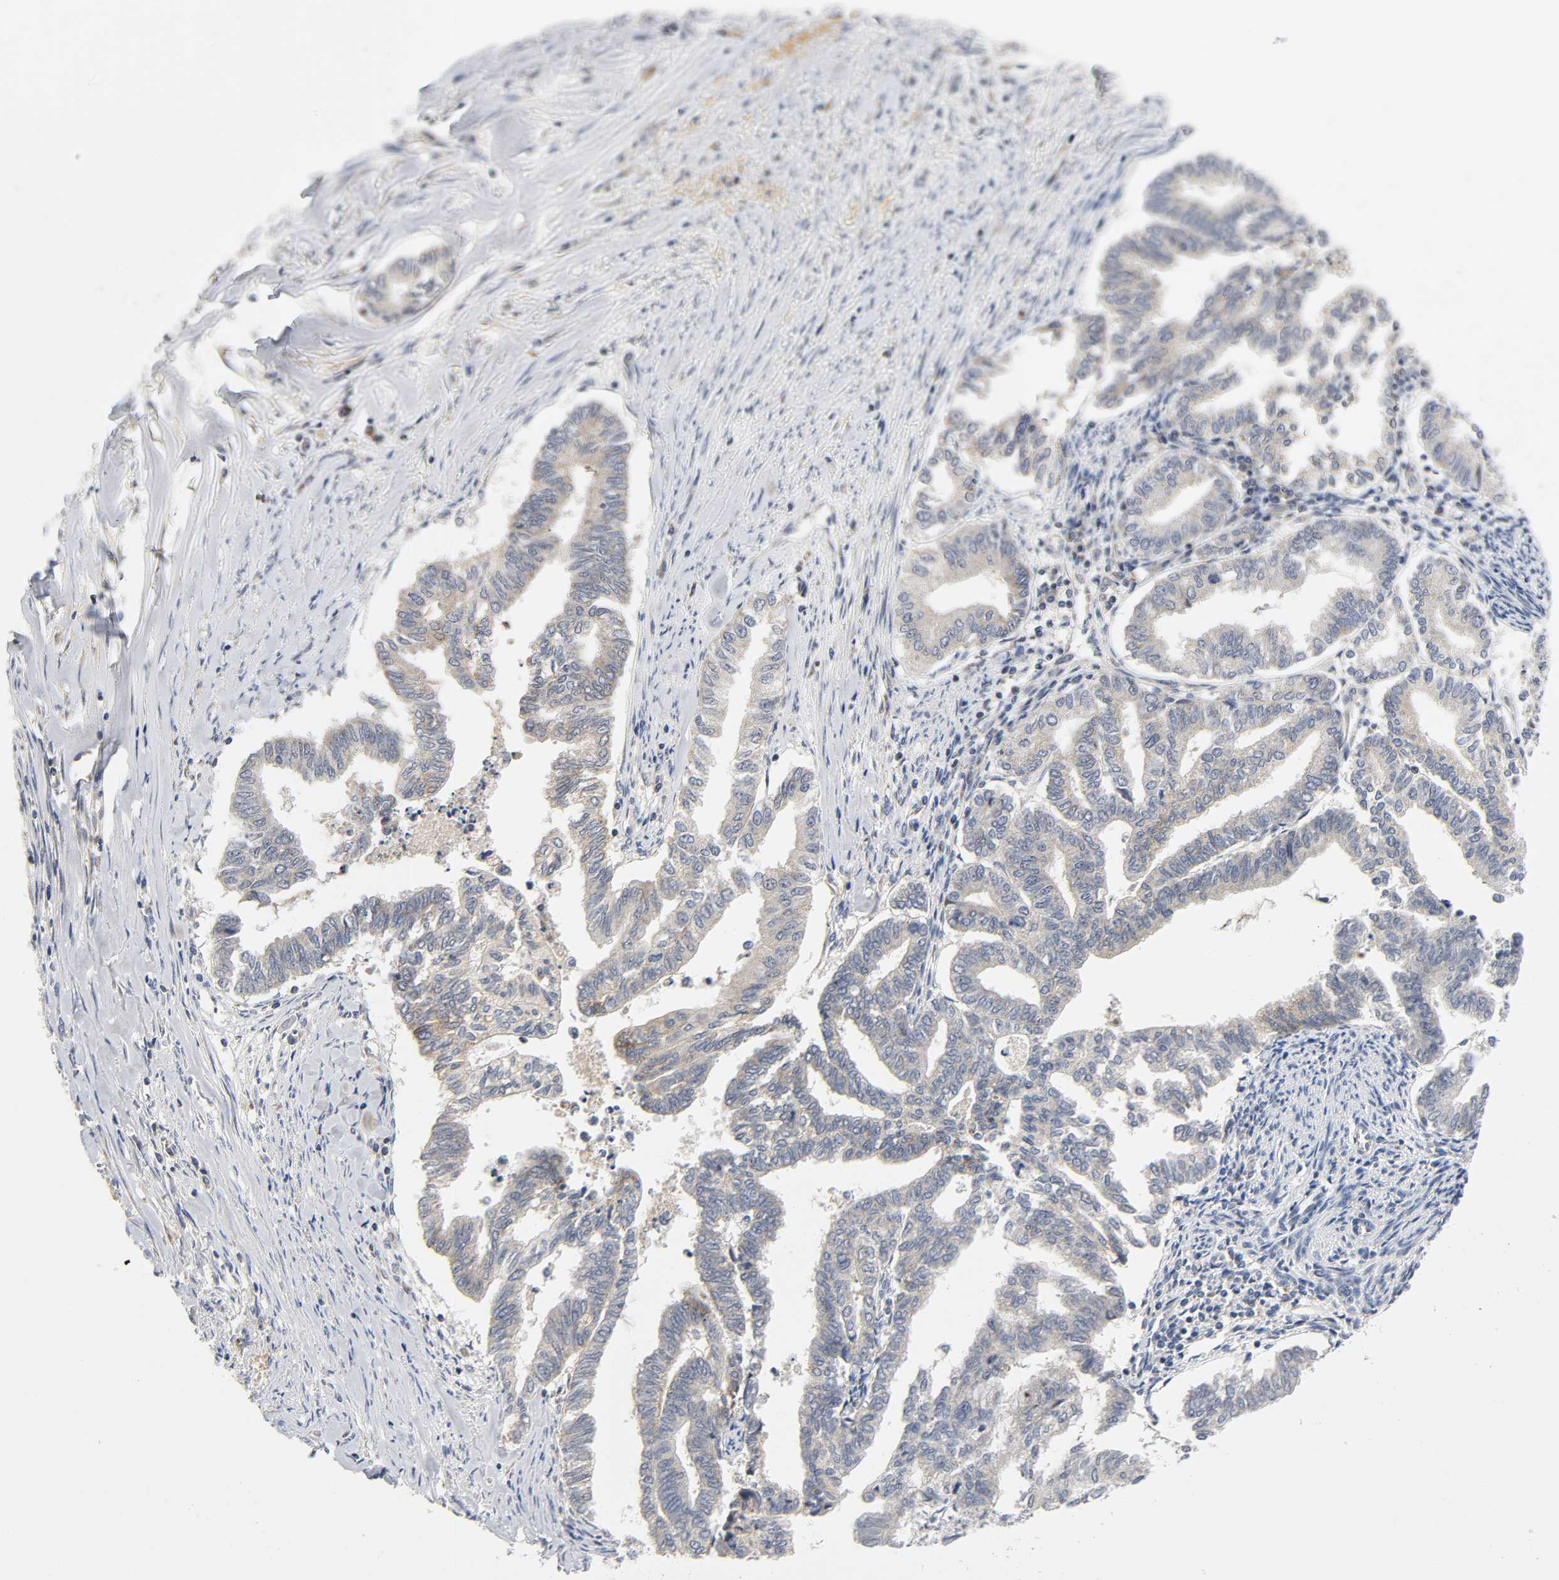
{"staining": {"intensity": "weak", "quantity": "25%-75%", "location": "cytoplasmic/membranous"}, "tissue": "endometrial cancer", "cell_type": "Tumor cells", "image_type": "cancer", "snomed": [{"axis": "morphology", "description": "Adenocarcinoma, NOS"}, {"axis": "topography", "description": "Endometrium"}], "caption": "This is a photomicrograph of IHC staining of endometrial cancer (adenocarcinoma), which shows weak positivity in the cytoplasmic/membranous of tumor cells.", "gene": "NRP1", "patient": {"sex": "female", "age": 79}}